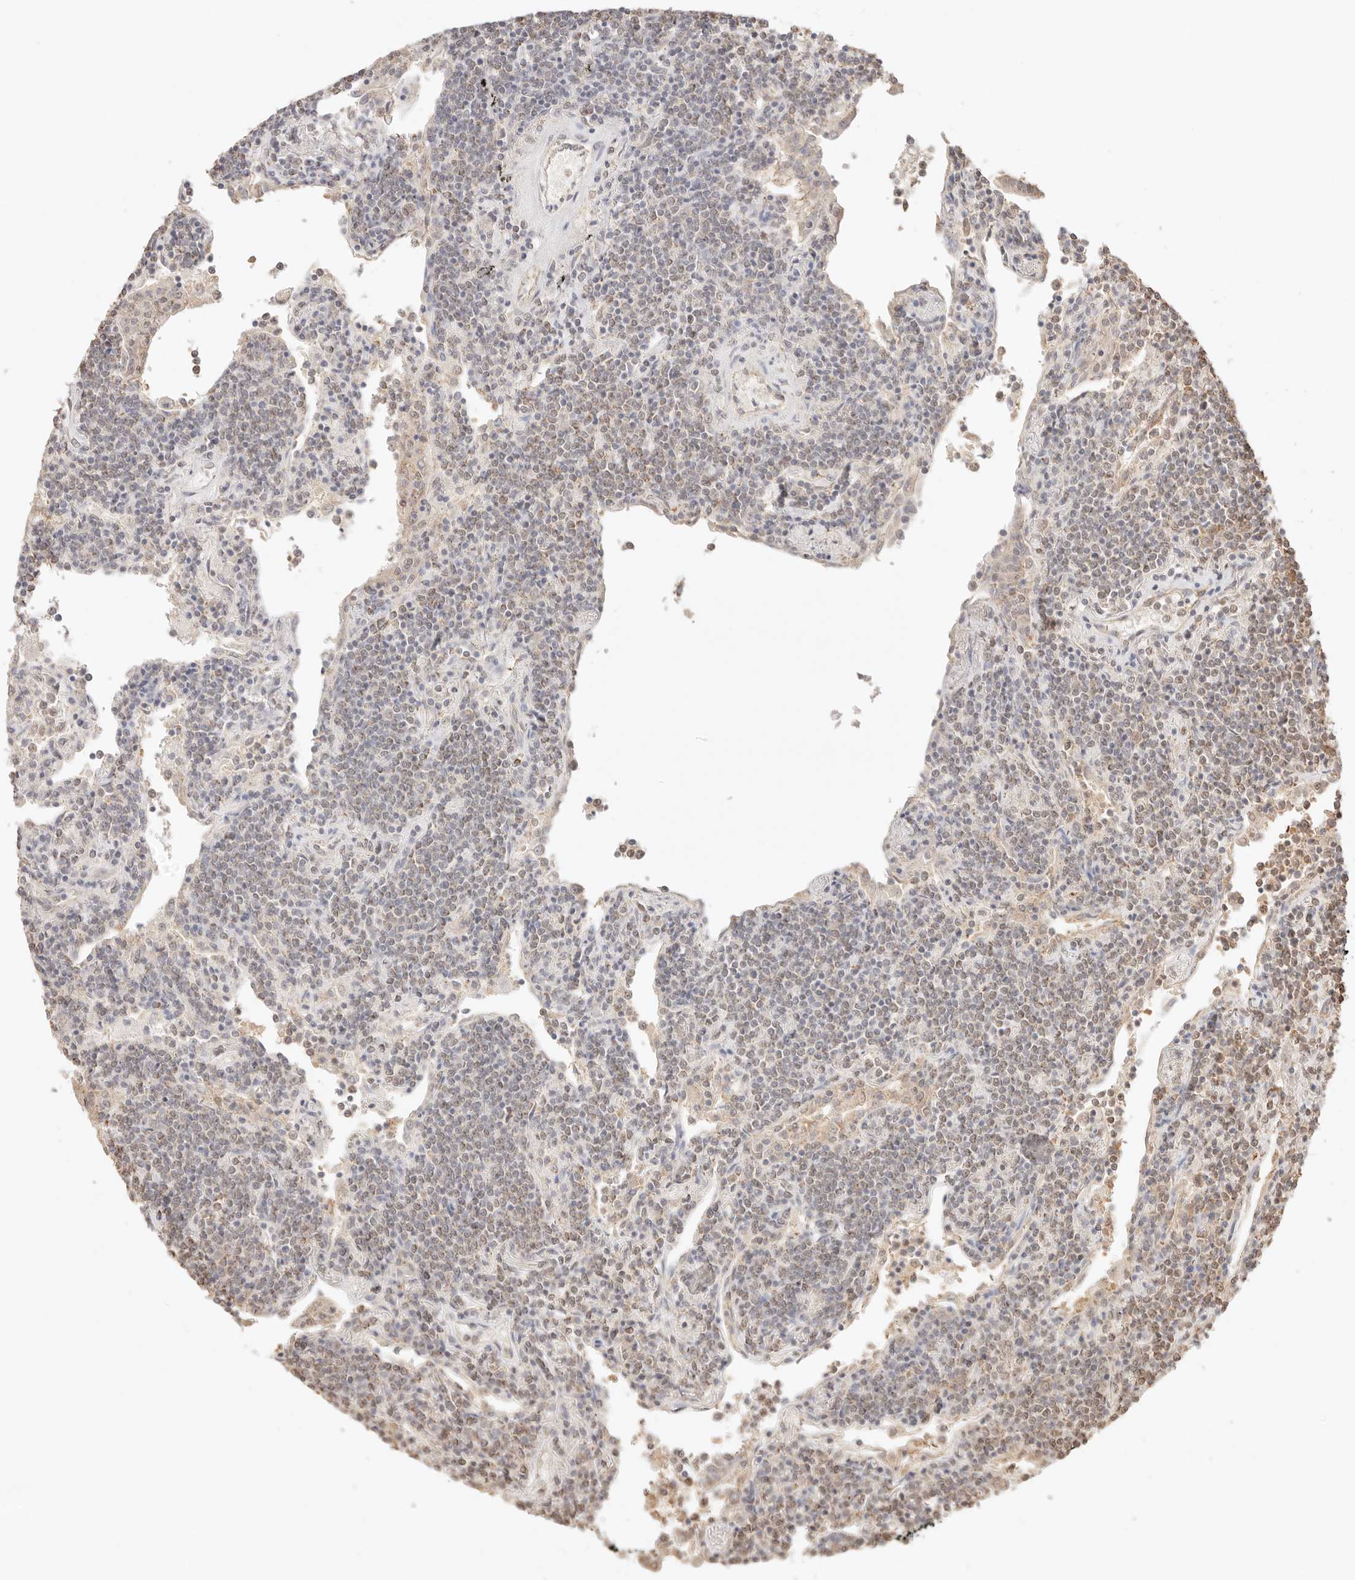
{"staining": {"intensity": "weak", "quantity": "<25%", "location": "cytoplasmic/membranous"}, "tissue": "lymphoma", "cell_type": "Tumor cells", "image_type": "cancer", "snomed": [{"axis": "morphology", "description": "Malignant lymphoma, non-Hodgkin's type, Low grade"}, {"axis": "topography", "description": "Lung"}], "caption": "This is a photomicrograph of immunohistochemistry staining of low-grade malignant lymphoma, non-Hodgkin's type, which shows no positivity in tumor cells. (DAB (3,3'-diaminobenzidine) immunohistochemistry, high magnification).", "gene": "IL1R2", "patient": {"sex": "female", "age": 71}}